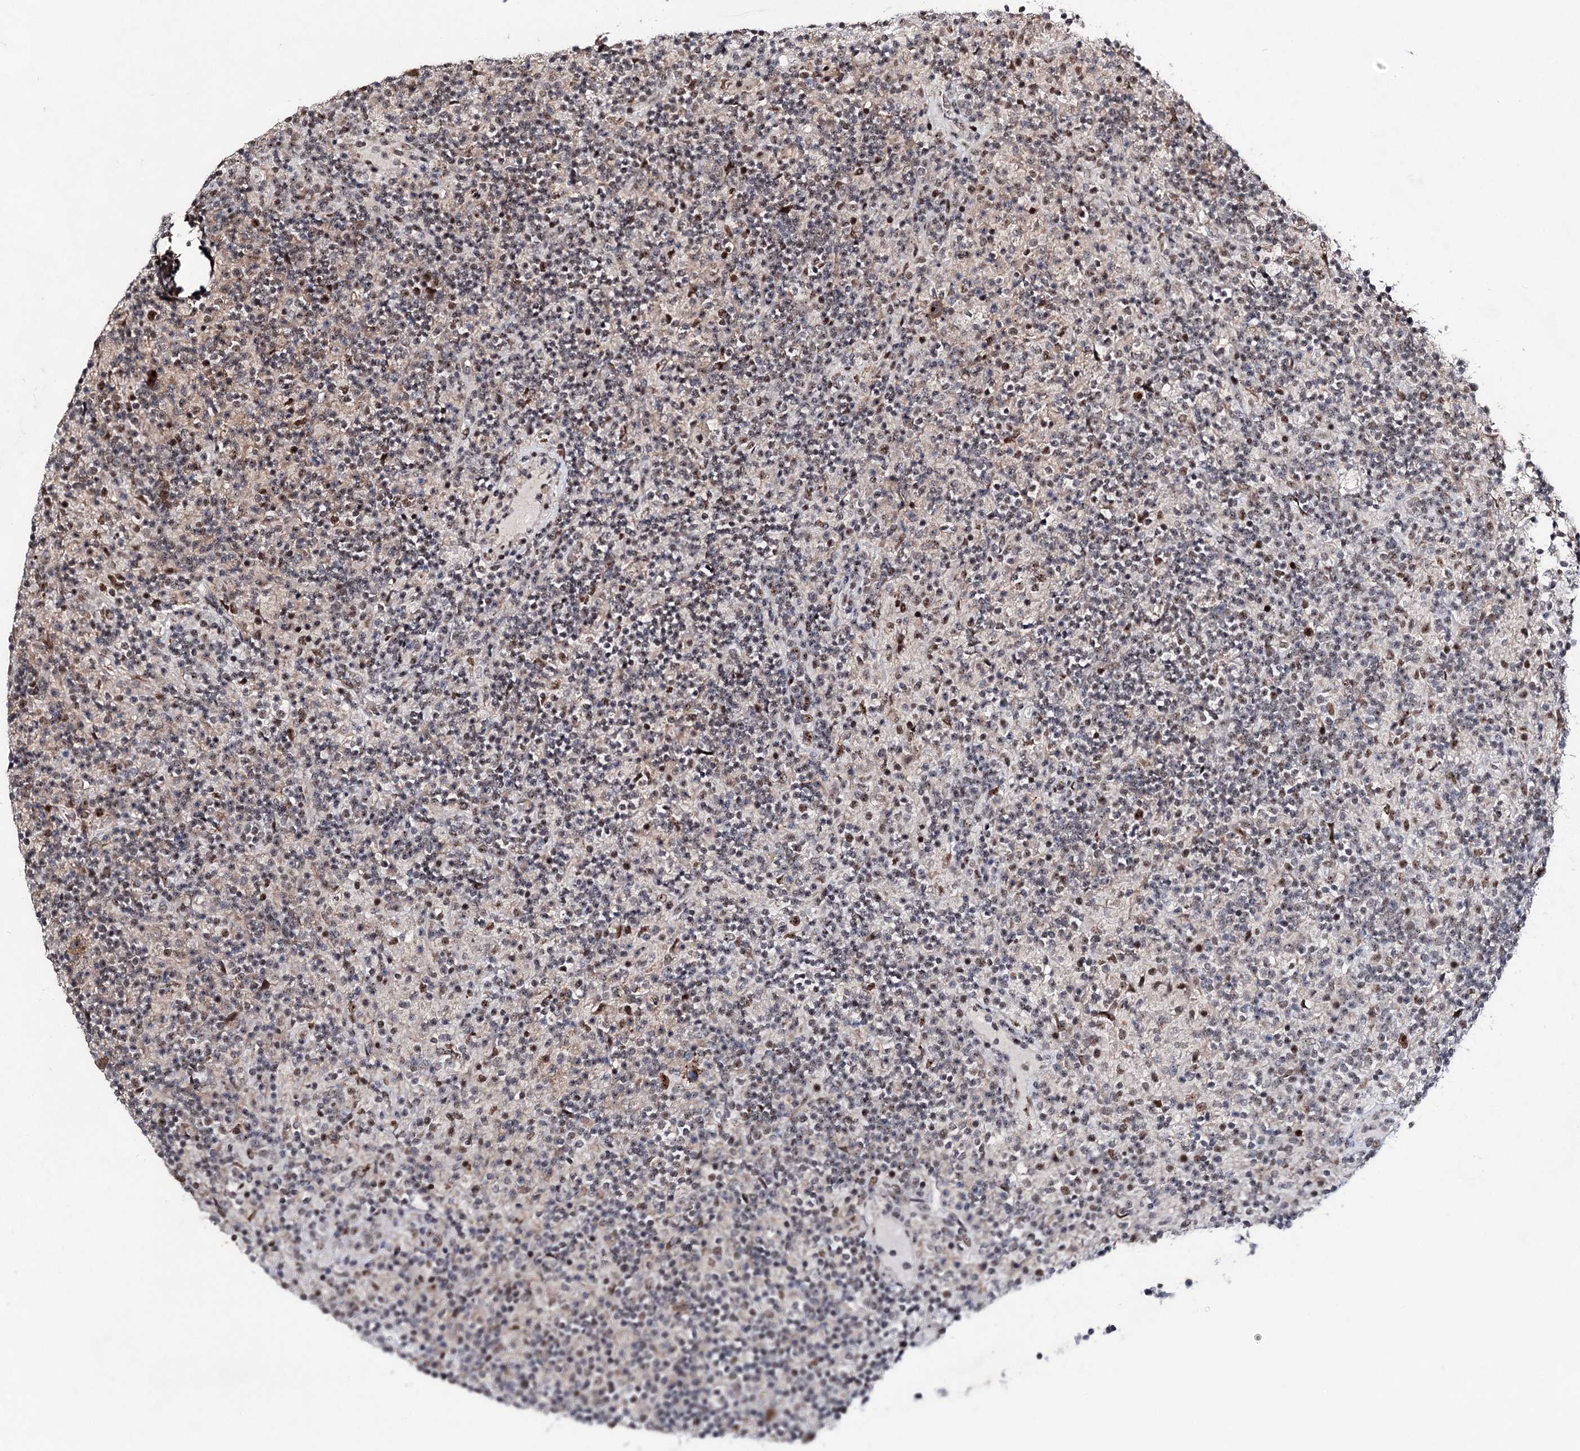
{"staining": {"intensity": "moderate", "quantity": ">75%", "location": "nuclear"}, "tissue": "lymphoma", "cell_type": "Tumor cells", "image_type": "cancer", "snomed": [{"axis": "morphology", "description": "Hodgkin's disease, NOS"}, {"axis": "topography", "description": "Lymph node"}], "caption": "Hodgkin's disease tissue demonstrates moderate nuclear expression in approximately >75% of tumor cells The protein of interest is shown in brown color, while the nuclei are stained blue.", "gene": "EXOSC10", "patient": {"sex": "male", "age": 70}}